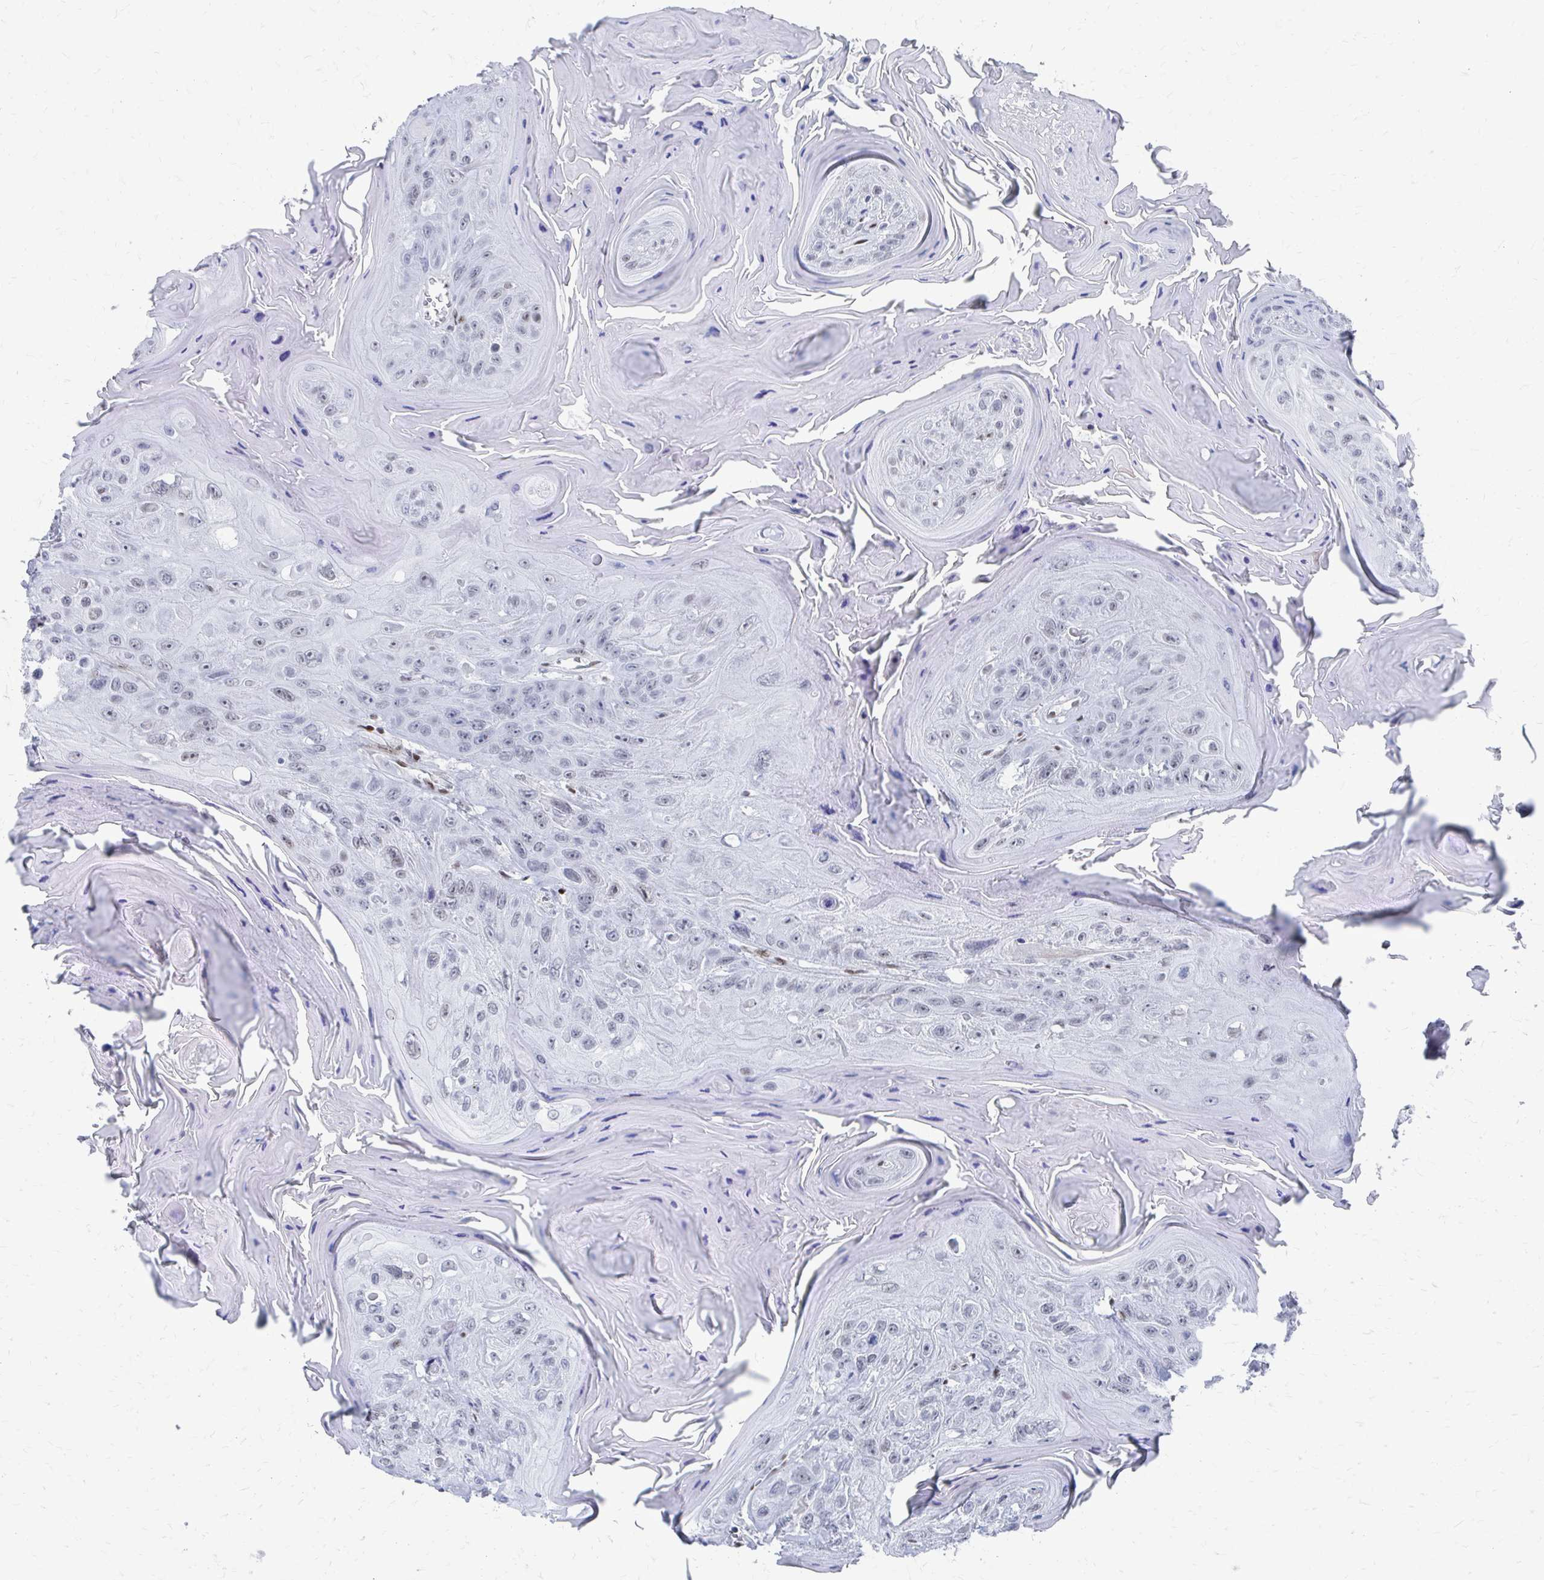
{"staining": {"intensity": "weak", "quantity": "<25%", "location": "nuclear"}, "tissue": "head and neck cancer", "cell_type": "Tumor cells", "image_type": "cancer", "snomed": [{"axis": "morphology", "description": "Squamous cell carcinoma, NOS"}, {"axis": "topography", "description": "Head-Neck"}], "caption": "A high-resolution micrograph shows immunohistochemistry (IHC) staining of squamous cell carcinoma (head and neck), which exhibits no significant positivity in tumor cells.", "gene": "CDIN1", "patient": {"sex": "female", "age": 59}}